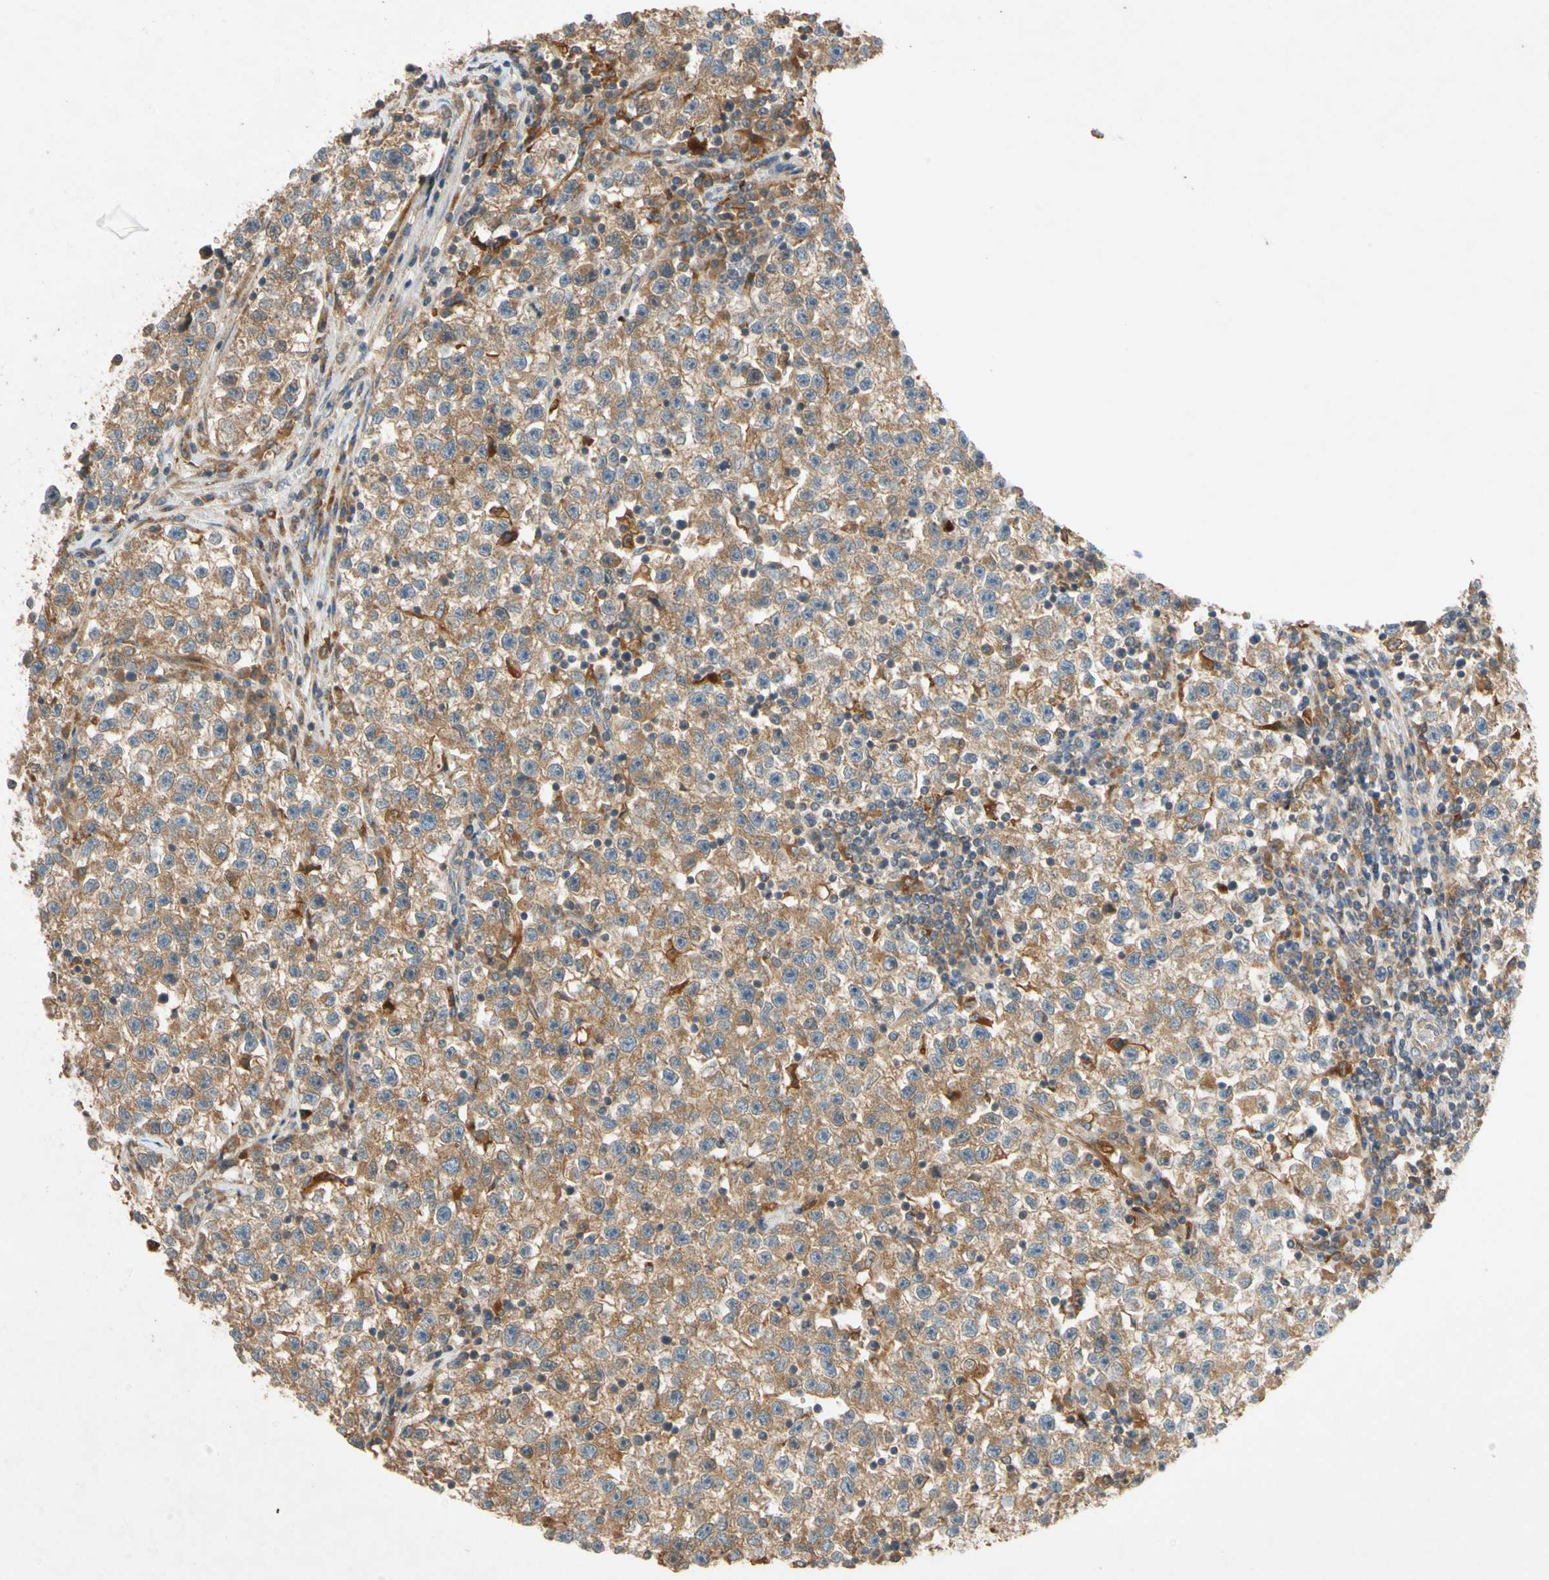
{"staining": {"intensity": "moderate", "quantity": "25%-75%", "location": "cytoplasmic/membranous"}, "tissue": "testis cancer", "cell_type": "Tumor cells", "image_type": "cancer", "snomed": [{"axis": "morphology", "description": "Seminoma, NOS"}, {"axis": "topography", "description": "Testis"}], "caption": "A micrograph of human testis cancer (seminoma) stained for a protein demonstrates moderate cytoplasmic/membranous brown staining in tumor cells.", "gene": "USP46", "patient": {"sex": "male", "age": 22}}